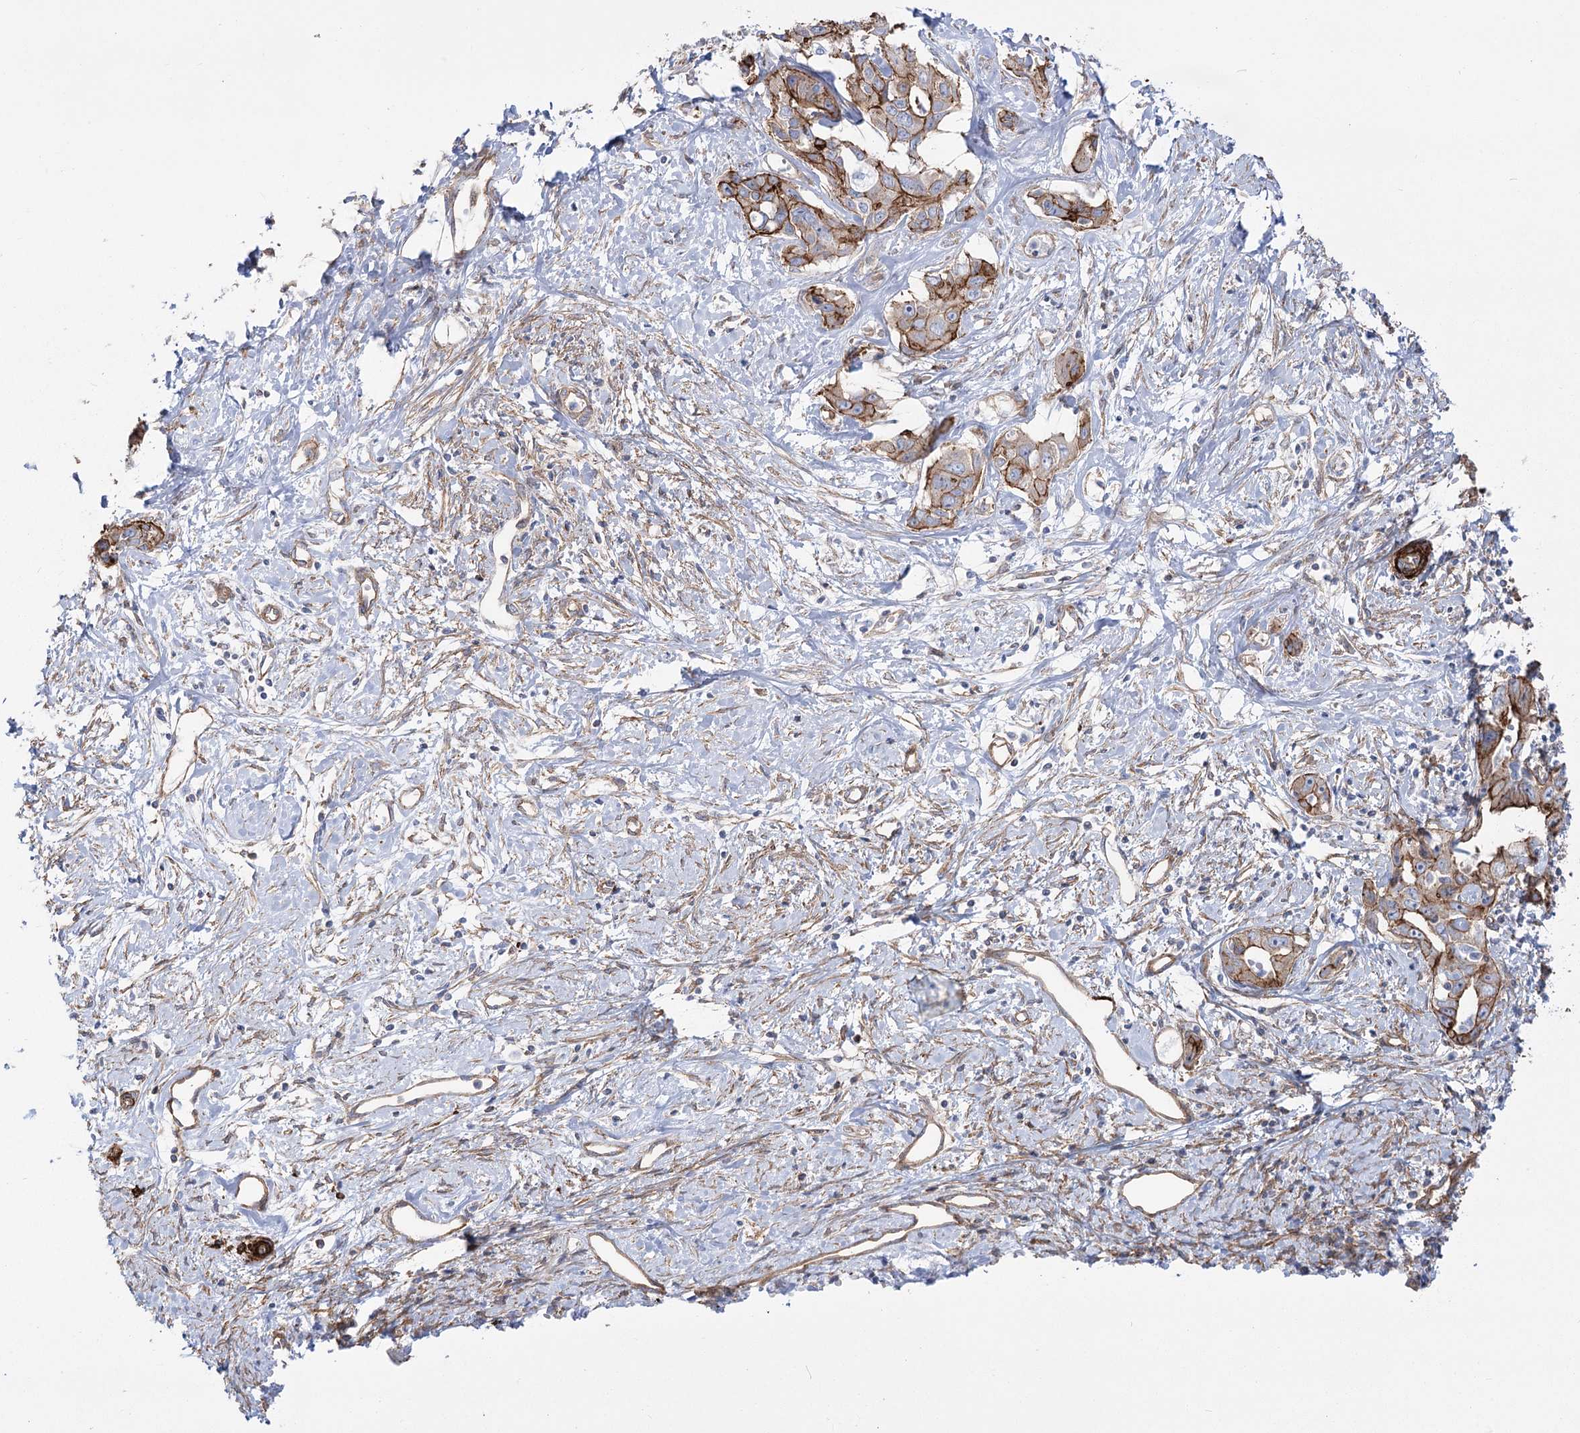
{"staining": {"intensity": "moderate", "quantity": ">75%", "location": "cytoplasmic/membranous"}, "tissue": "liver cancer", "cell_type": "Tumor cells", "image_type": "cancer", "snomed": [{"axis": "morphology", "description": "Cholangiocarcinoma"}, {"axis": "topography", "description": "Liver"}], "caption": "Immunohistochemistry (IHC) micrograph of human liver cholangiocarcinoma stained for a protein (brown), which demonstrates medium levels of moderate cytoplasmic/membranous staining in approximately >75% of tumor cells.", "gene": "PLEKHA5", "patient": {"sex": "male", "age": 59}}